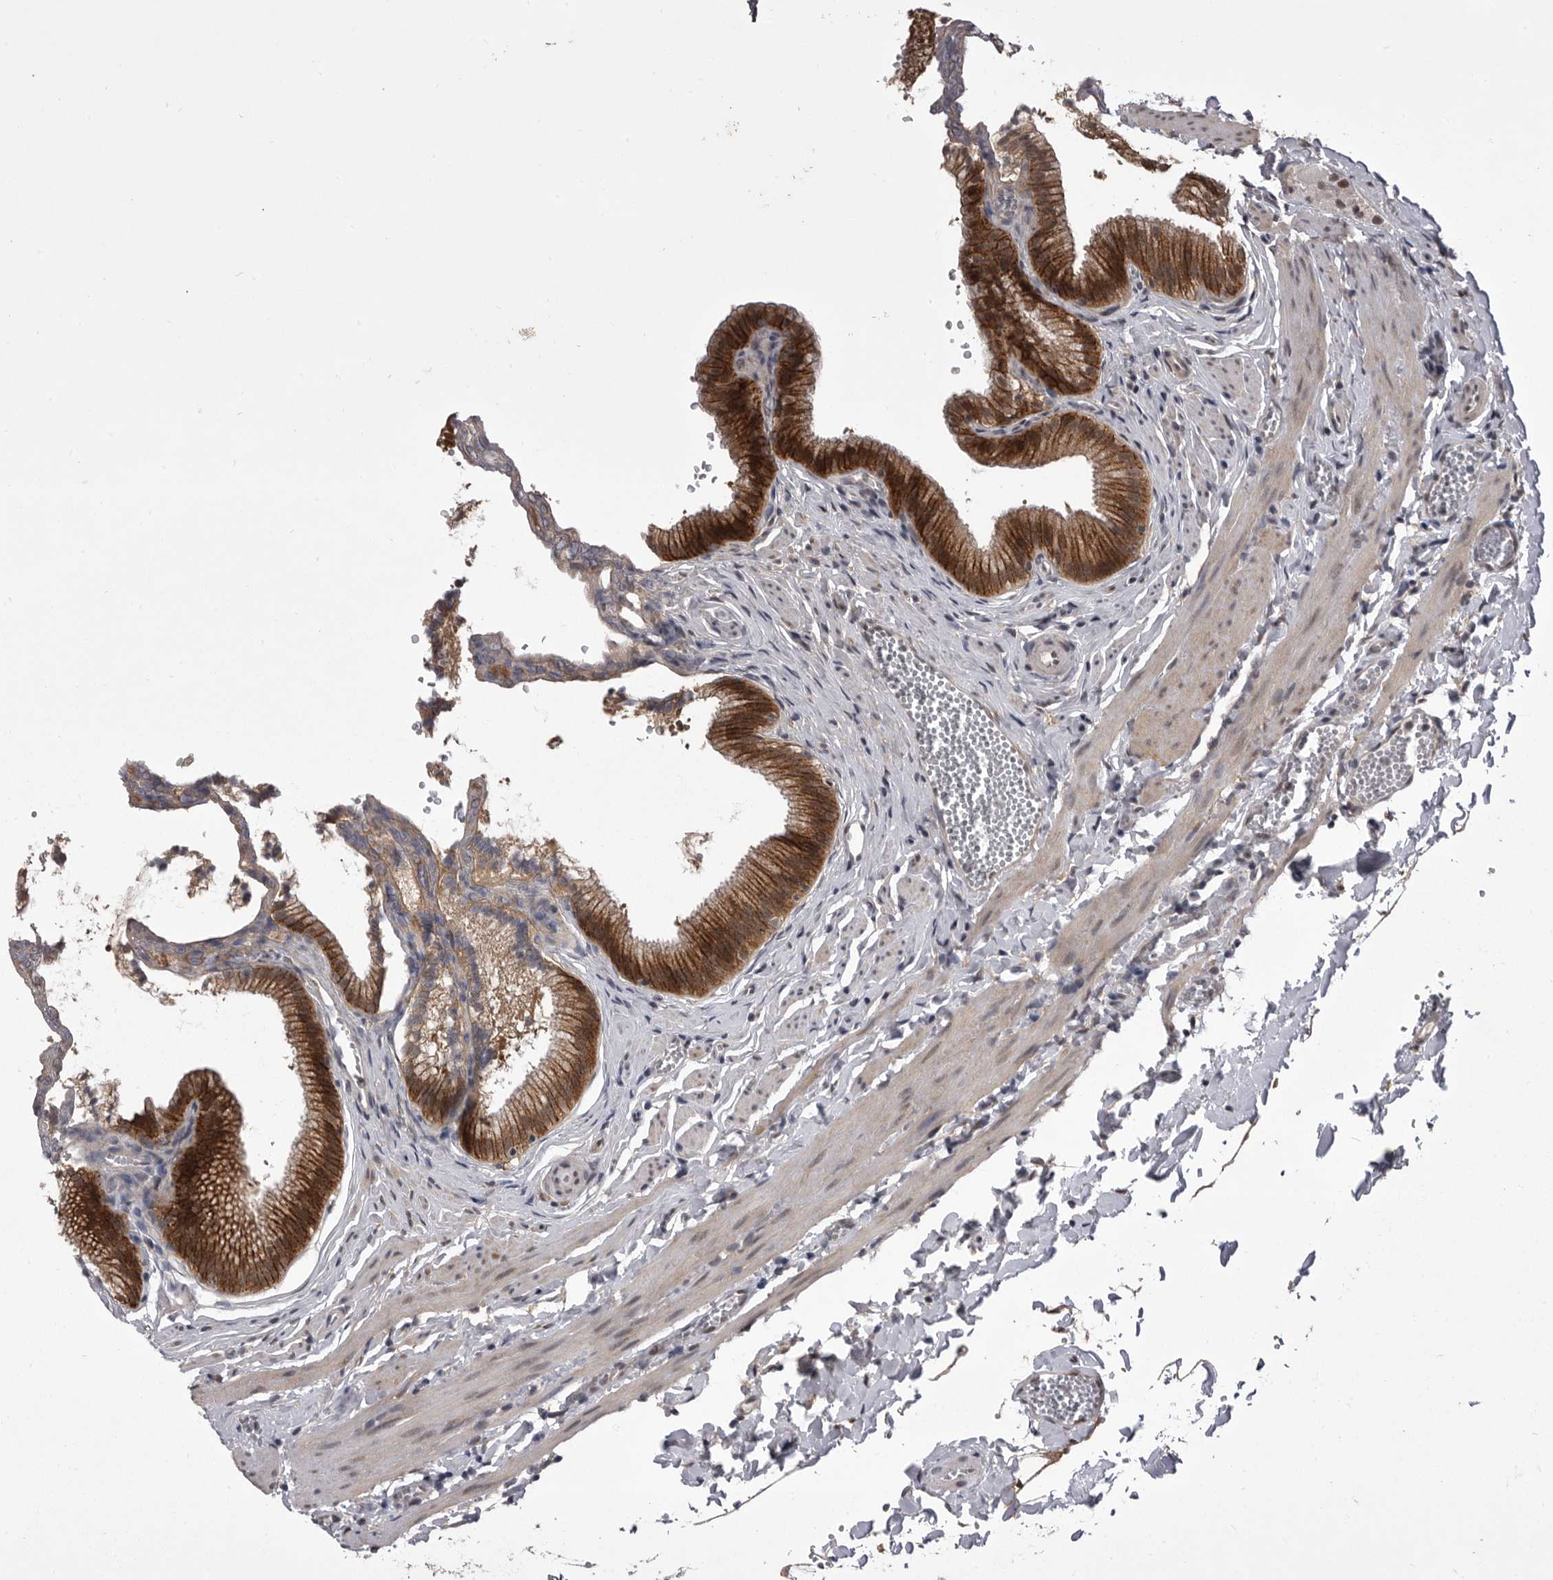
{"staining": {"intensity": "moderate", "quantity": ">75%", "location": "cytoplasmic/membranous,nuclear"}, "tissue": "gallbladder", "cell_type": "Glandular cells", "image_type": "normal", "snomed": [{"axis": "morphology", "description": "Normal tissue, NOS"}, {"axis": "topography", "description": "Gallbladder"}], "caption": "Immunohistochemistry (IHC) of unremarkable human gallbladder exhibits medium levels of moderate cytoplasmic/membranous,nuclear expression in about >75% of glandular cells. (Brightfield microscopy of DAB IHC at high magnification).", "gene": "PRPF3", "patient": {"sex": "male", "age": 38}}